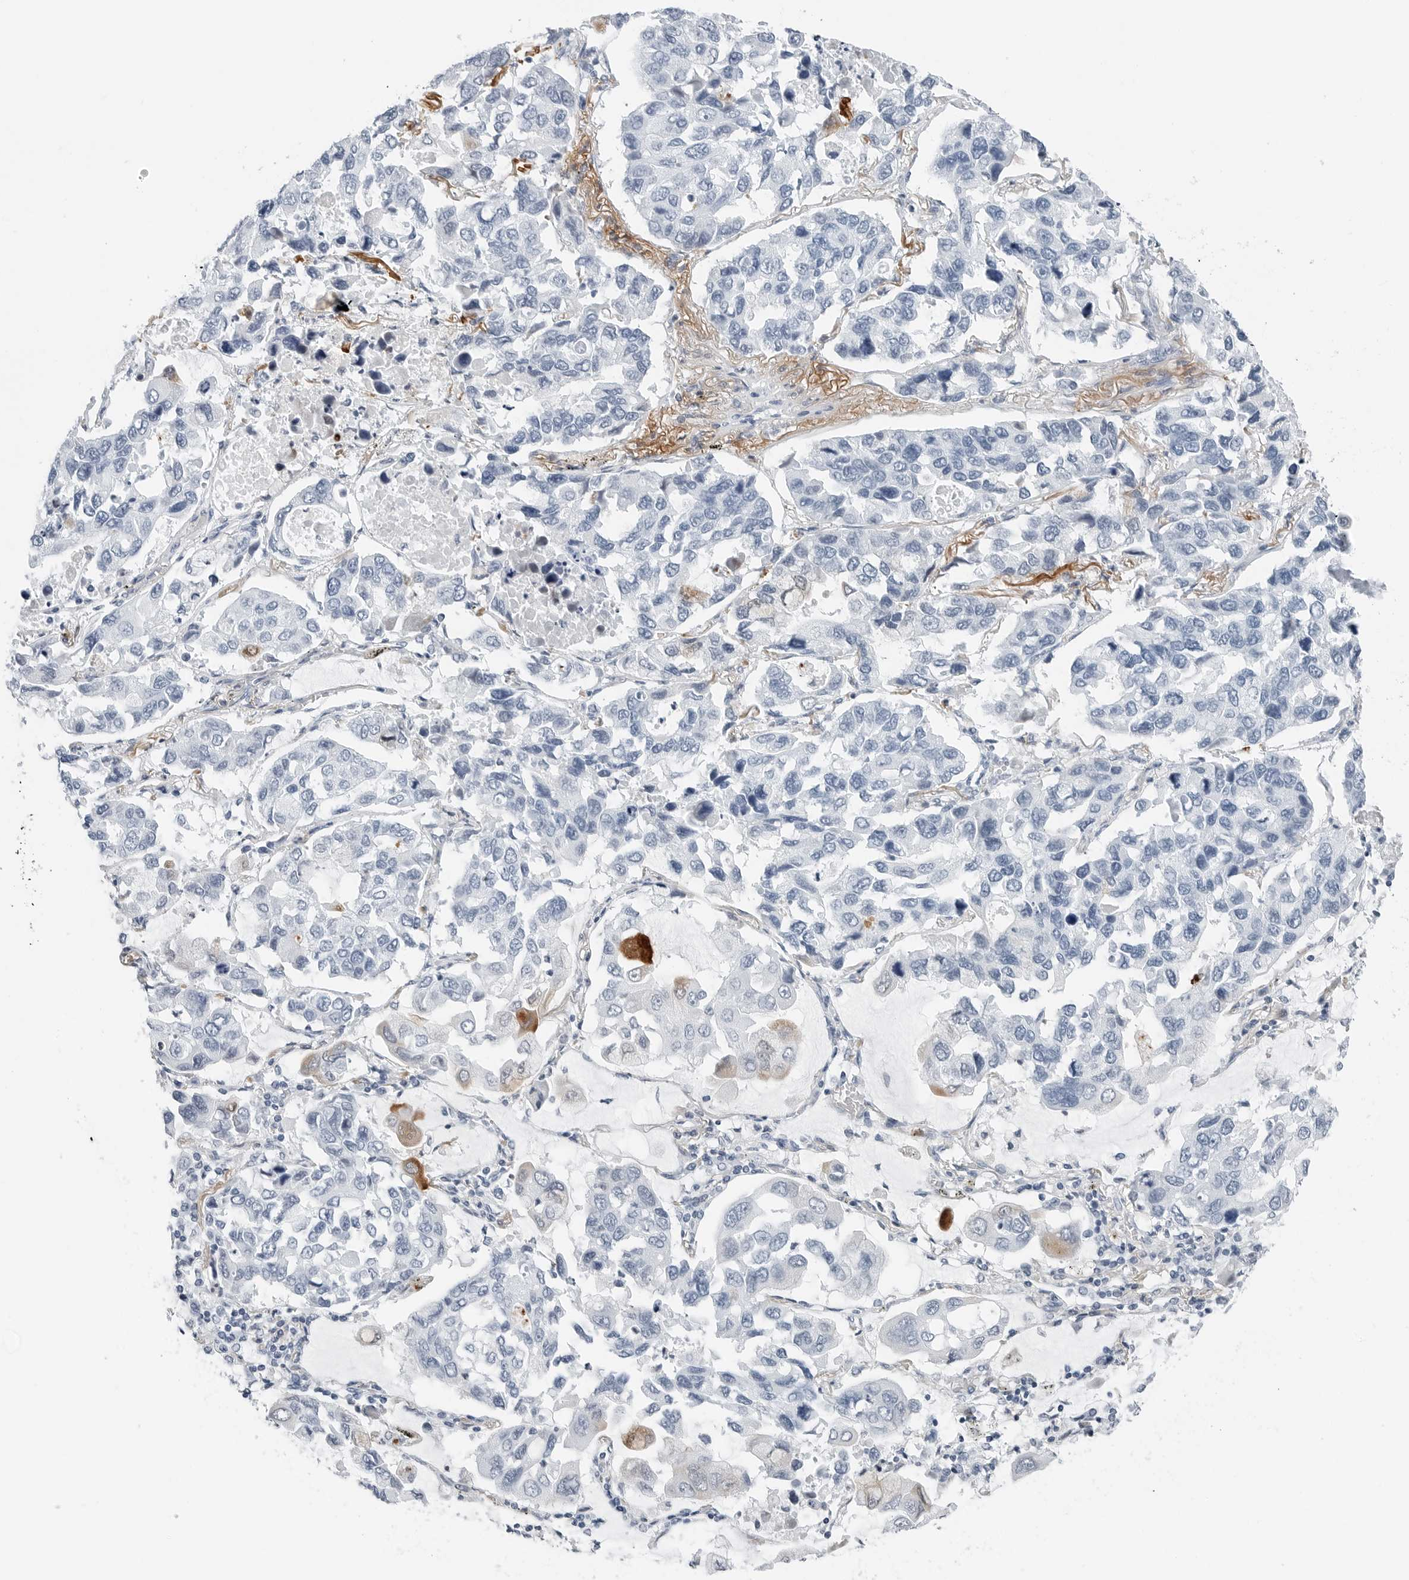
{"staining": {"intensity": "negative", "quantity": "none", "location": "none"}, "tissue": "lung cancer", "cell_type": "Tumor cells", "image_type": "cancer", "snomed": [{"axis": "morphology", "description": "Adenocarcinoma, NOS"}, {"axis": "topography", "description": "Lung"}], "caption": "Histopathology image shows no significant protein staining in tumor cells of lung adenocarcinoma.", "gene": "SLPI", "patient": {"sex": "male", "age": 64}}